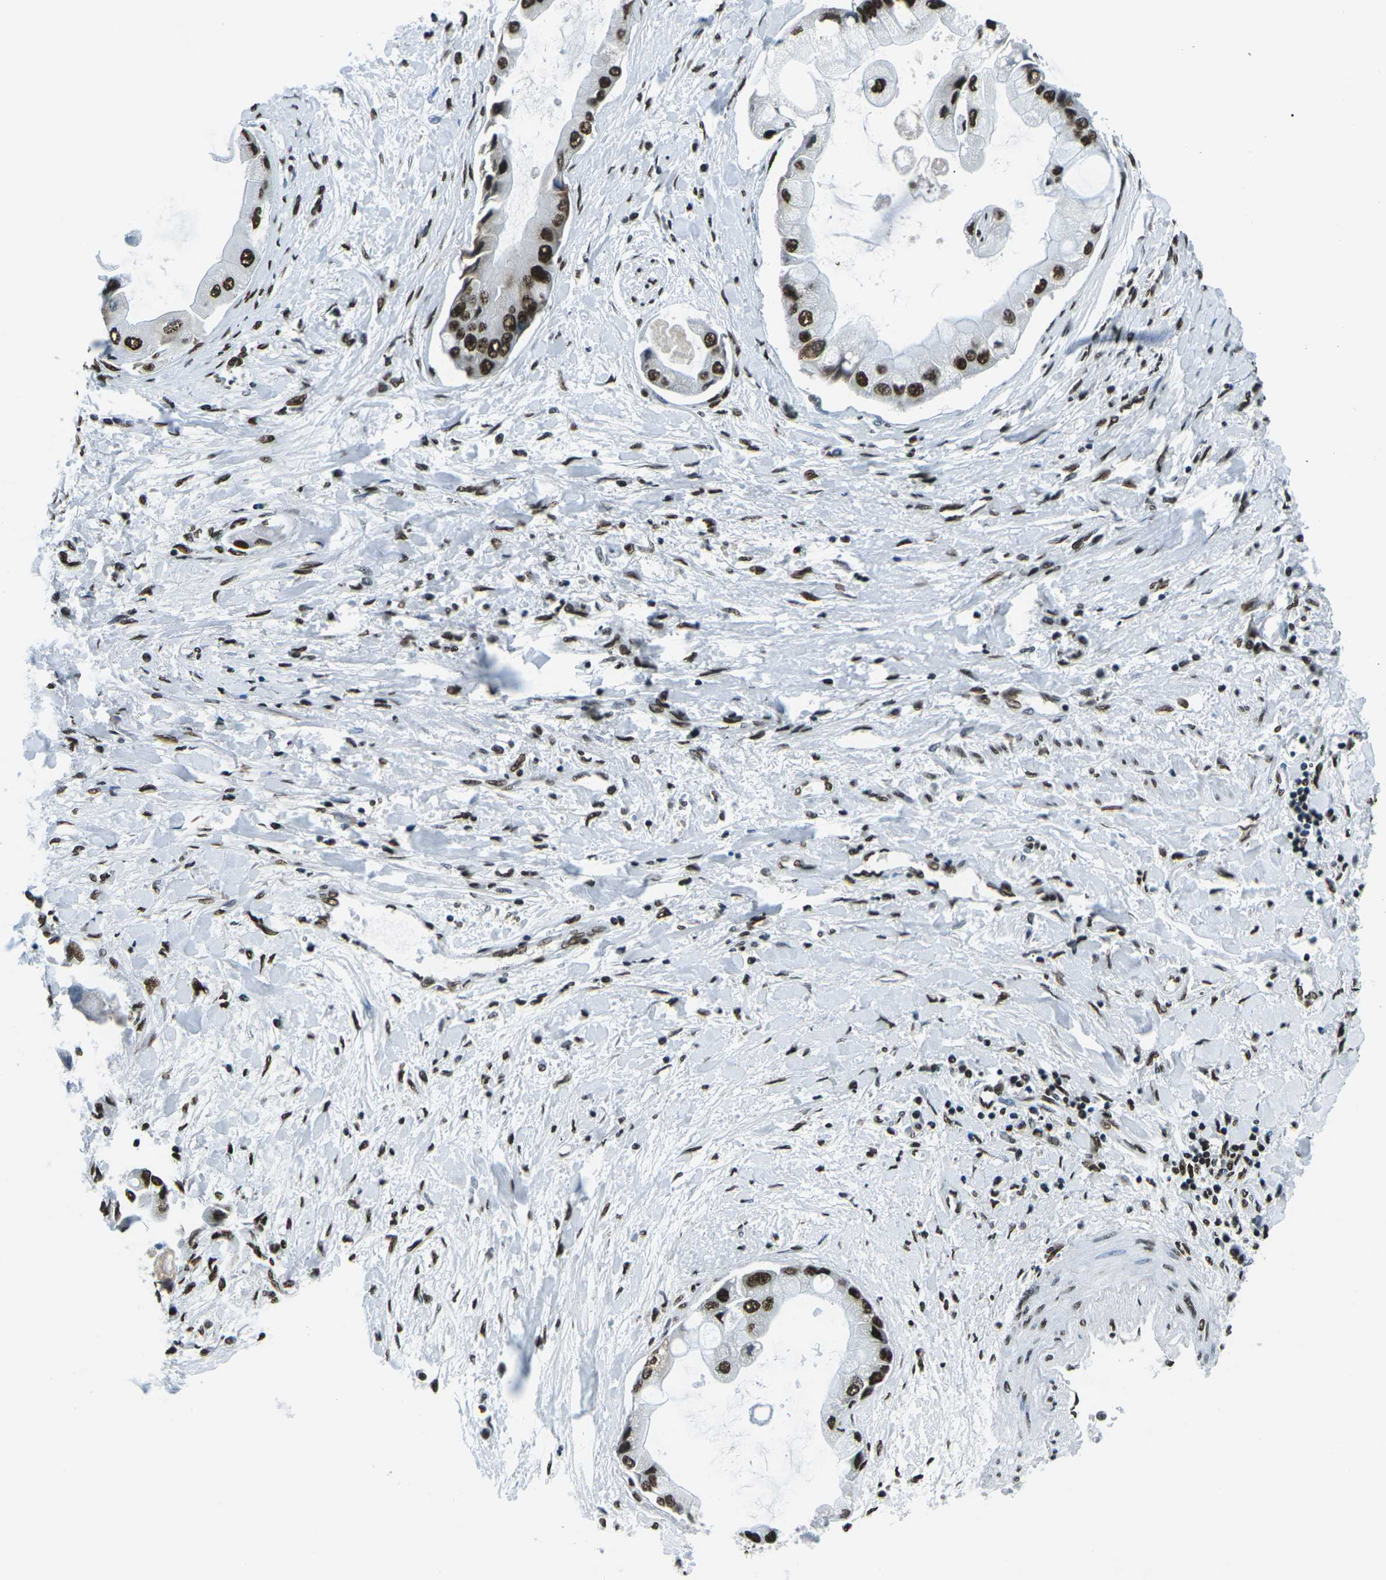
{"staining": {"intensity": "strong", "quantity": ">75%", "location": "nuclear"}, "tissue": "liver cancer", "cell_type": "Tumor cells", "image_type": "cancer", "snomed": [{"axis": "morphology", "description": "Cholangiocarcinoma"}, {"axis": "topography", "description": "Liver"}], "caption": "Cholangiocarcinoma (liver) stained with a protein marker exhibits strong staining in tumor cells.", "gene": "HNRNPL", "patient": {"sex": "male", "age": 50}}